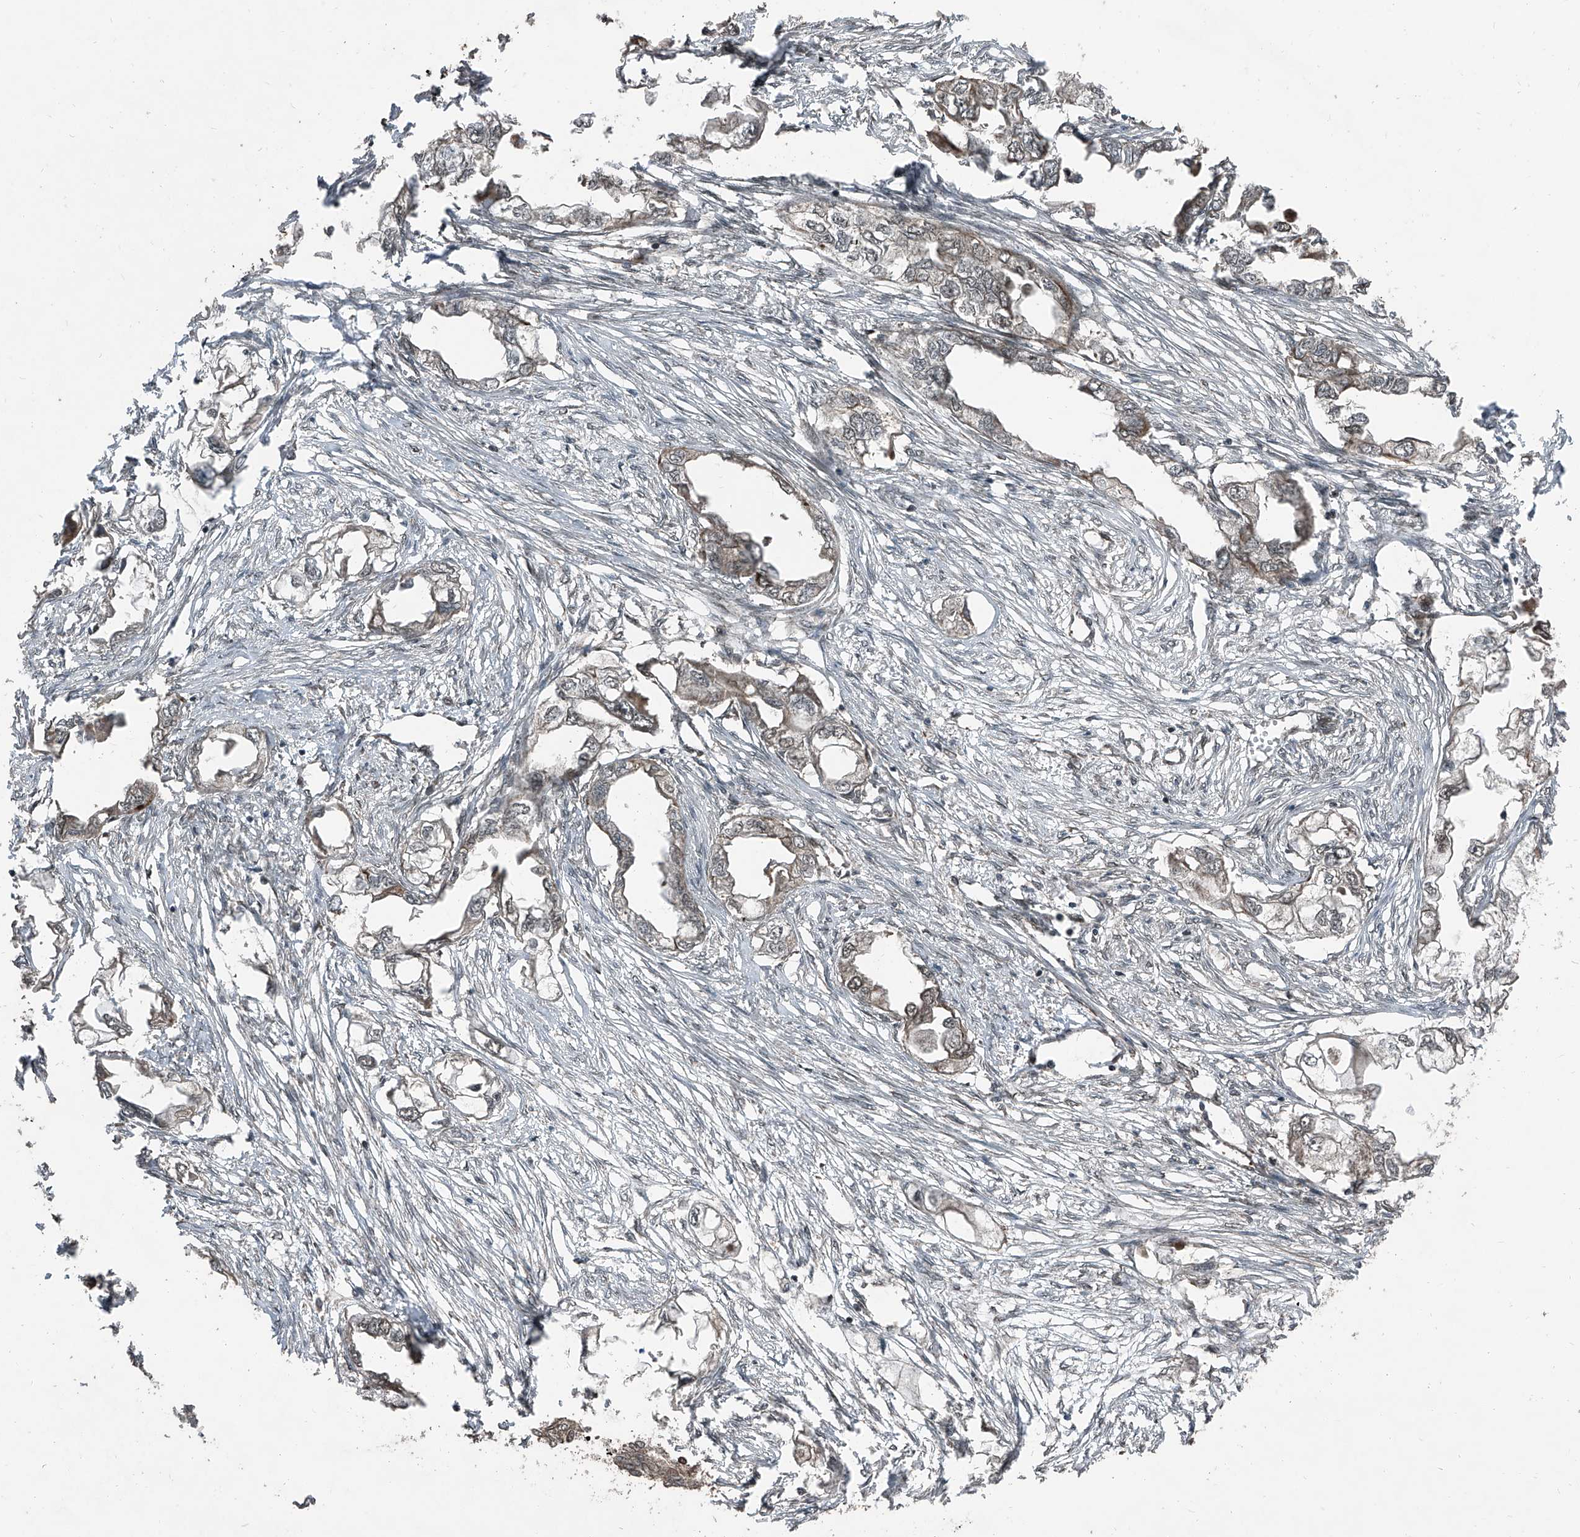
{"staining": {"intensity": "weak", "quantity": "25%-75%", "location": "cytoplasmic/membranous"}, "tissue": "endometrial cancer", "cell_type": "Tumor cells", "image_type": "cancer", "snomed": [{"axis": "morphology", "description": "Adenocarcinoma, NOS"}, {"axis": "morphology", "description": "Adenocarcinoma, metastatic, NOS"}, {"axis": "topography", "description": "Adipose tissue"}, {"axis": "topography", "description": "Endometrium"}], "caption": "The image demonstrates a brown stain indicating the presence of a protein in the cytoplasmic/membranous of tumor cells in adenocarcinoma (endometrial). Immunohistochemistry stains the protein of interest in brown and the nuclei are stained blue.", "gene": "ZNF570", "patient": {"sex": "female", "age": 67}}